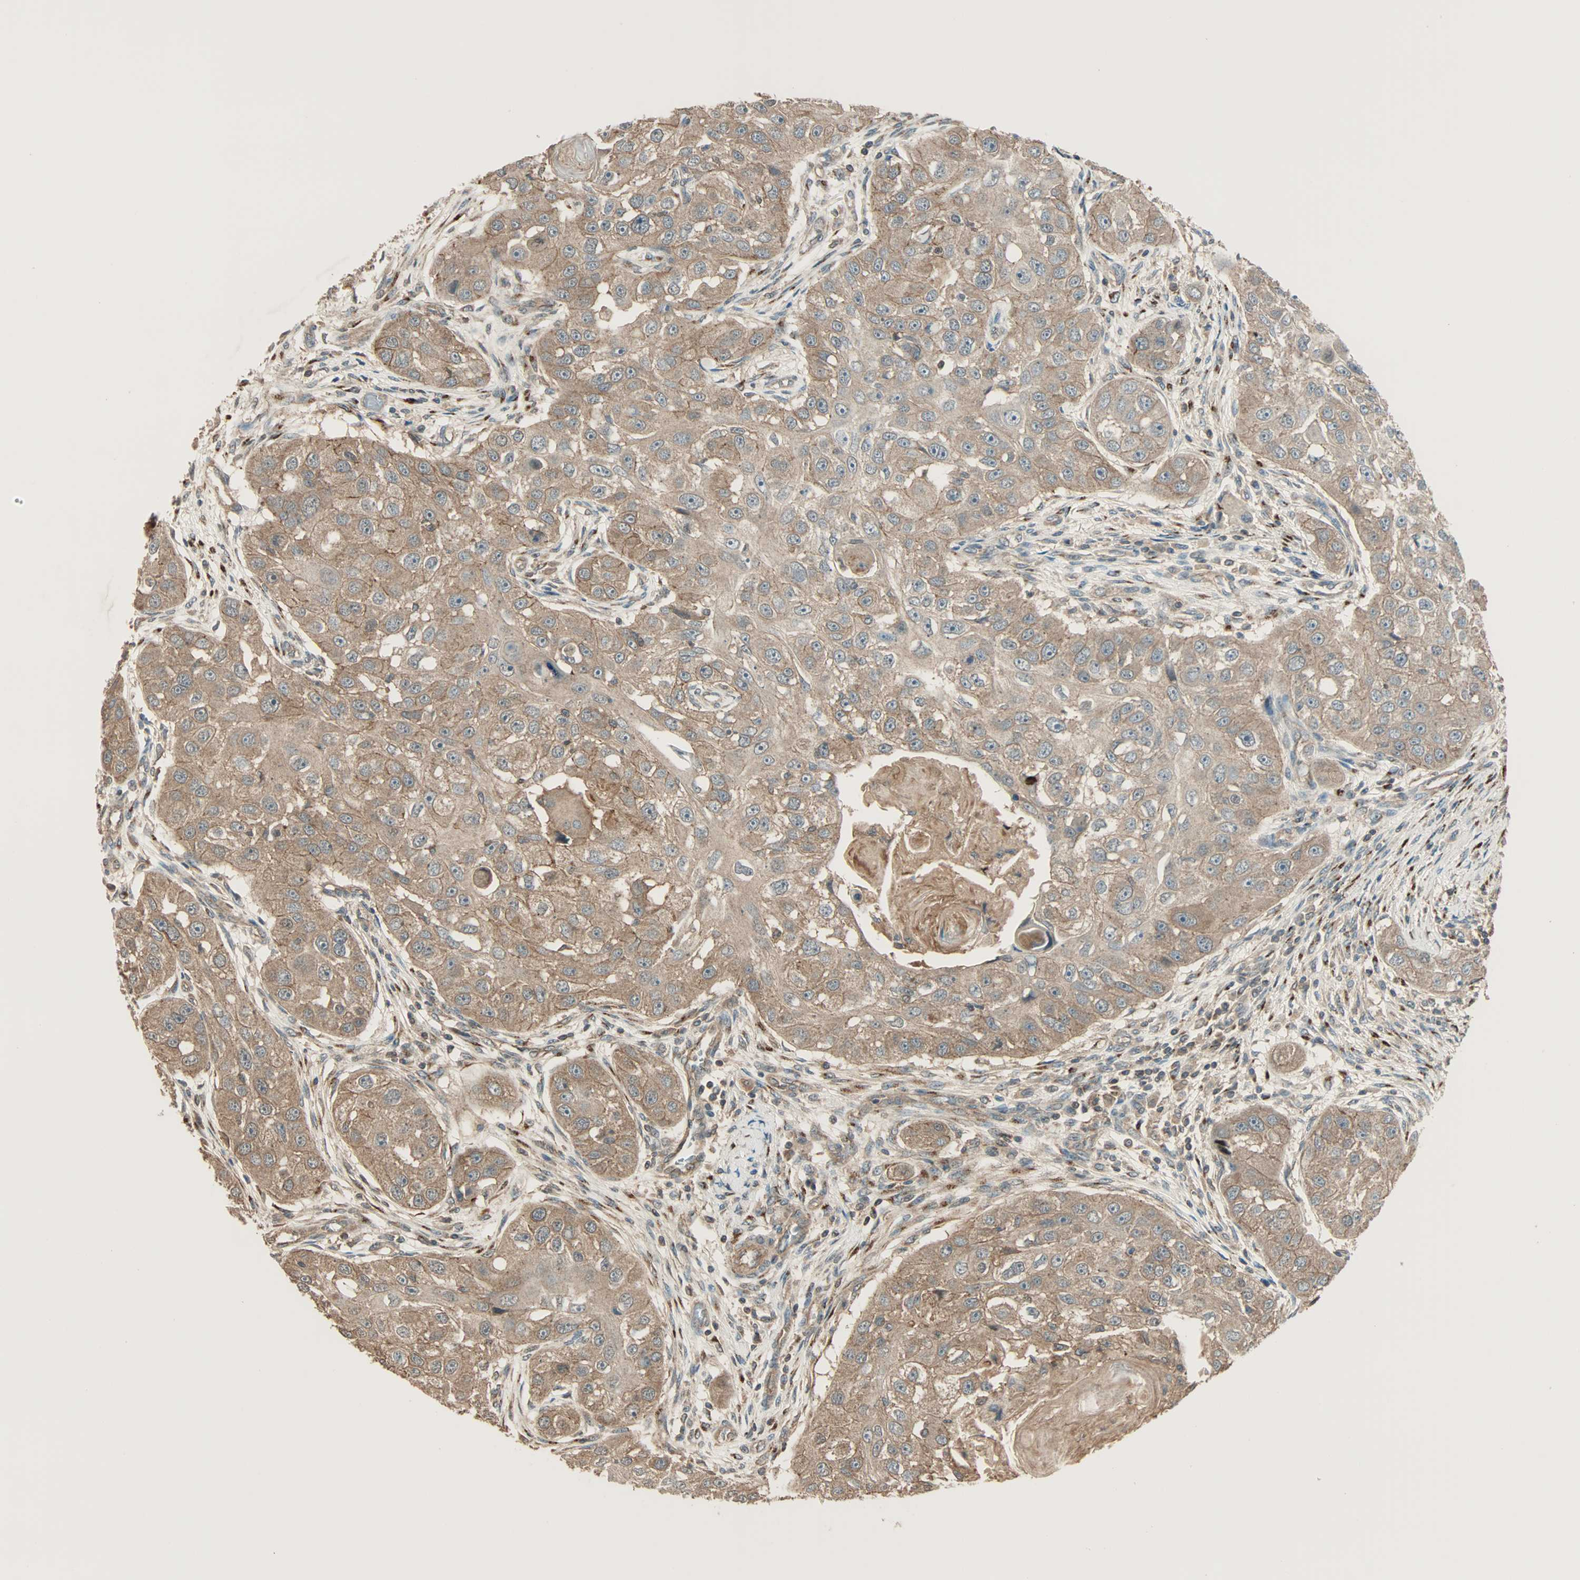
{"staining": {"intensity": "moderate", "quantity": ">75%", "location": "cytoplasmic/membranous"}, "tissue": "head and neck cancer", "cell_type": "Tumor cells", "image_type": "cancer", "snomed": [{"axis": "morphology", "description": "Normal tissue, NOS"}, {"axis": "morphology", "description": "Squamous cell carcinoma, NOS"}, {"axis": "topography", "description": "Skeletal muscle"}, {"axis": "topography", "description": "Head-Neck"}], "caption": "Immunohistochemistry (IHC) histopathology image of neoplastic tissue: head and neck cancer (squamous cell carcinoma) stained using immunohistochemistry (IHC) shows medium levels of moderate protein expression localized specifically in the cytoplasmic/membranous of tumor cells, appearing as a cytoplasmic/membranous brown color.", "gene": "MAP3K21", "patient": {"sex": "male", "age": 51}}